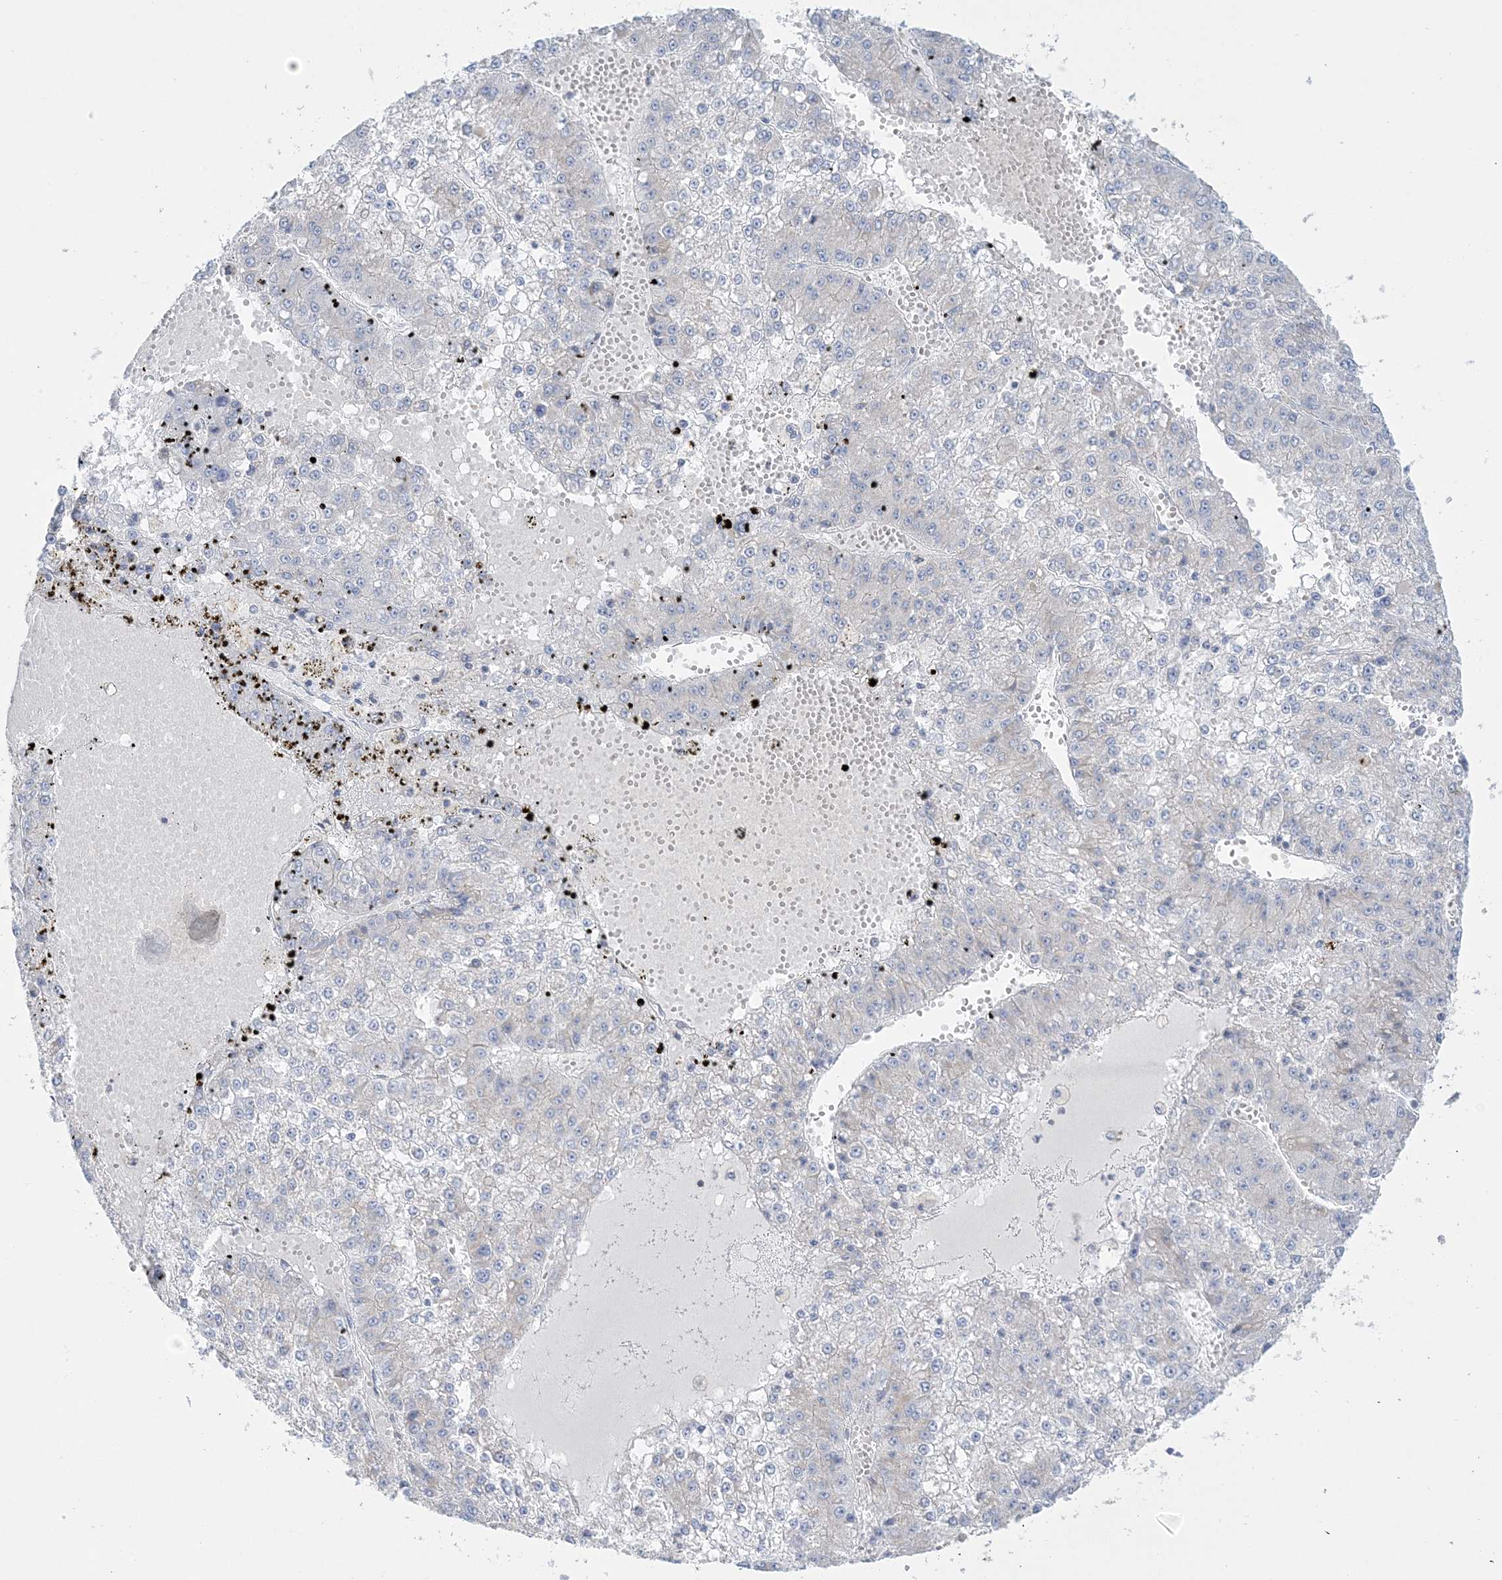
{"staining": {"intensity": "negative", "quantity": "none", "location": "none"}, "tissue": "liver cancer", "cell_type": "Tumor cells", "image_type": "cancer", "snomed": [{"axis": "morphology", "description": "Carcinoma, Hepatocellular, NOS"}, {"axis": "topography", "description": "Liver"}], "caption": "Tumor cells show no significant expression in hepatocellular carcinoma (liver).", "gene": "TBC1D14", "patient": {"sex": "female", "age": 73}}